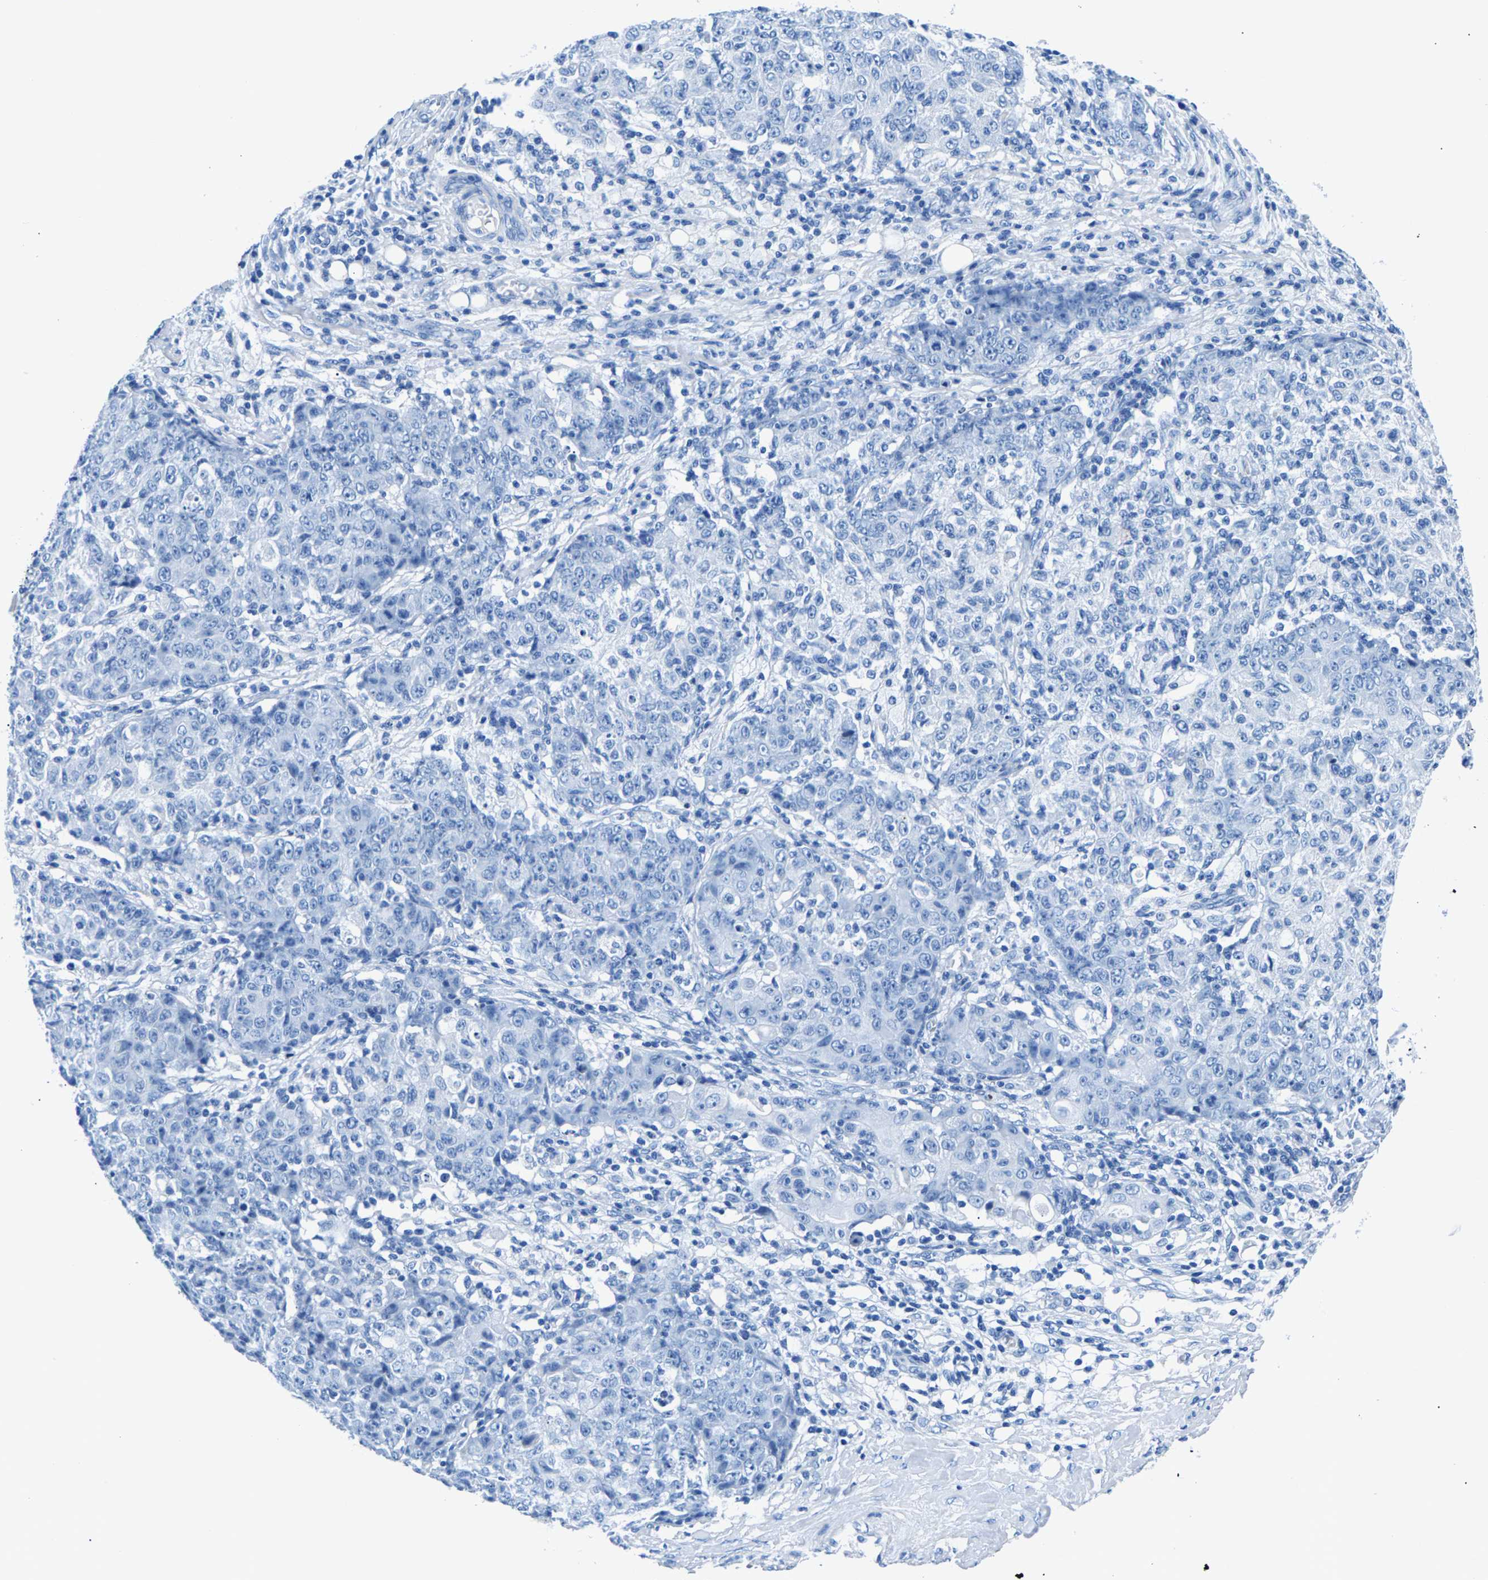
{"staining": {"intensity": "negative", "quantity": "none", "location": "none"}, "tissue": "ovarian cancer", "cell_type": "Tumor cells", "image_type": "cancer", "snomed": [{"axis": "morphology", "description": "Carcinoma, endometroid"}, {"axis": "topography", "description": "Ovary"}], "caption": "Tumor cells are negative for protein expression in human ovarian endometroid carcinoma.", "gene": "CPS1", "patient": {"sex": "female", "age": 42}}